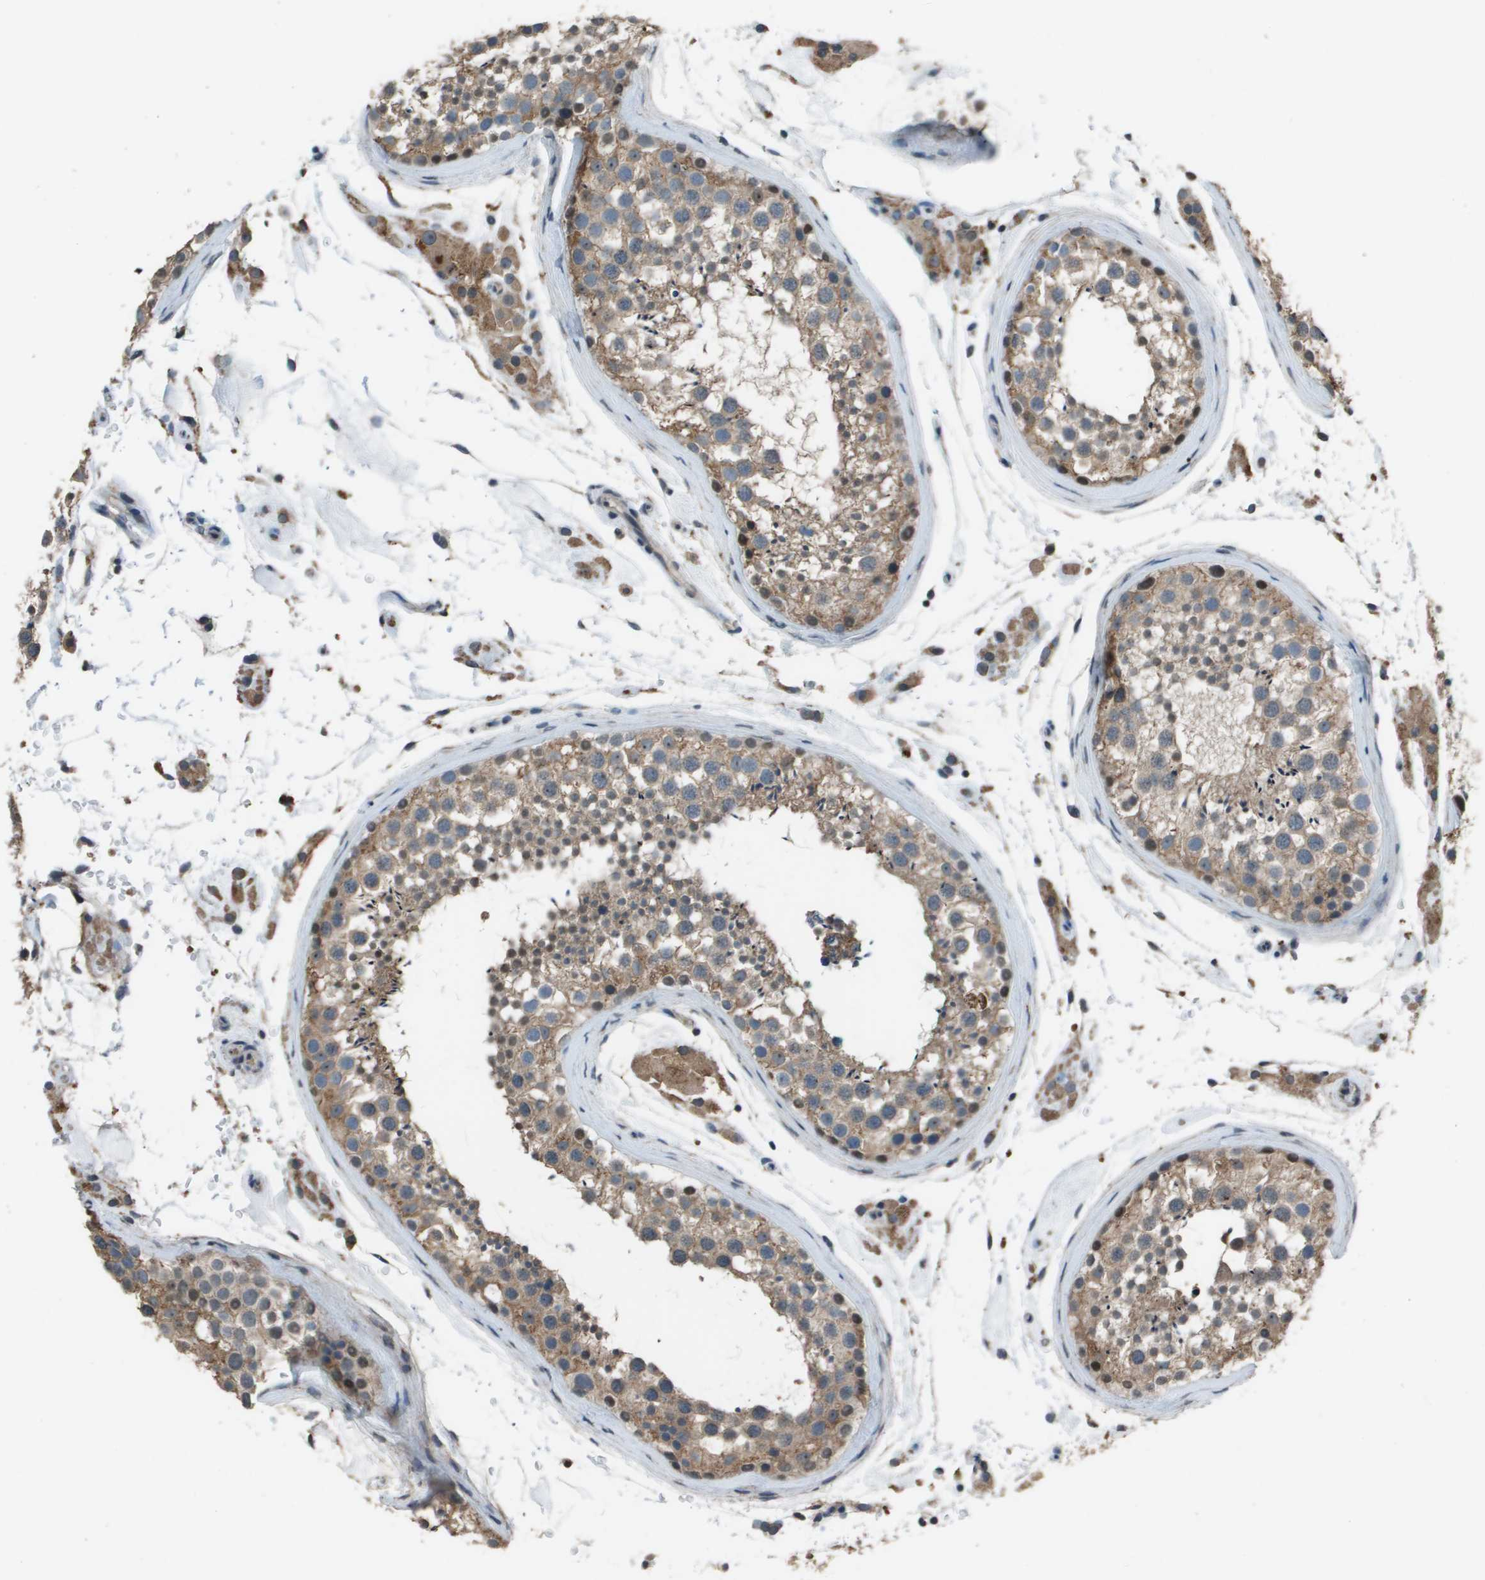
{"staining": {"intensity": "moderate", "quantity": ">75%", "location": "cytoplasmic/membranous"}, "tissue": "testis", "cell_type": "Cells in seminiferous ducts", "image_type": "normal", "snomed": [{"axis": "morphology", "description": "Normal tissue, NOS"}, {"axis": "topography", "description": "Testis"}], "caption": "This image demonstrates benign testis stained with IHC to label a protein in brown. The cytoplasmic/membranous of cells in seminiferous ducts show moderate positivity for the protein. Nuclei are counter-stained blue.", "gene": "GOSR2", "patient": {"sex": "male", "age": 46}}